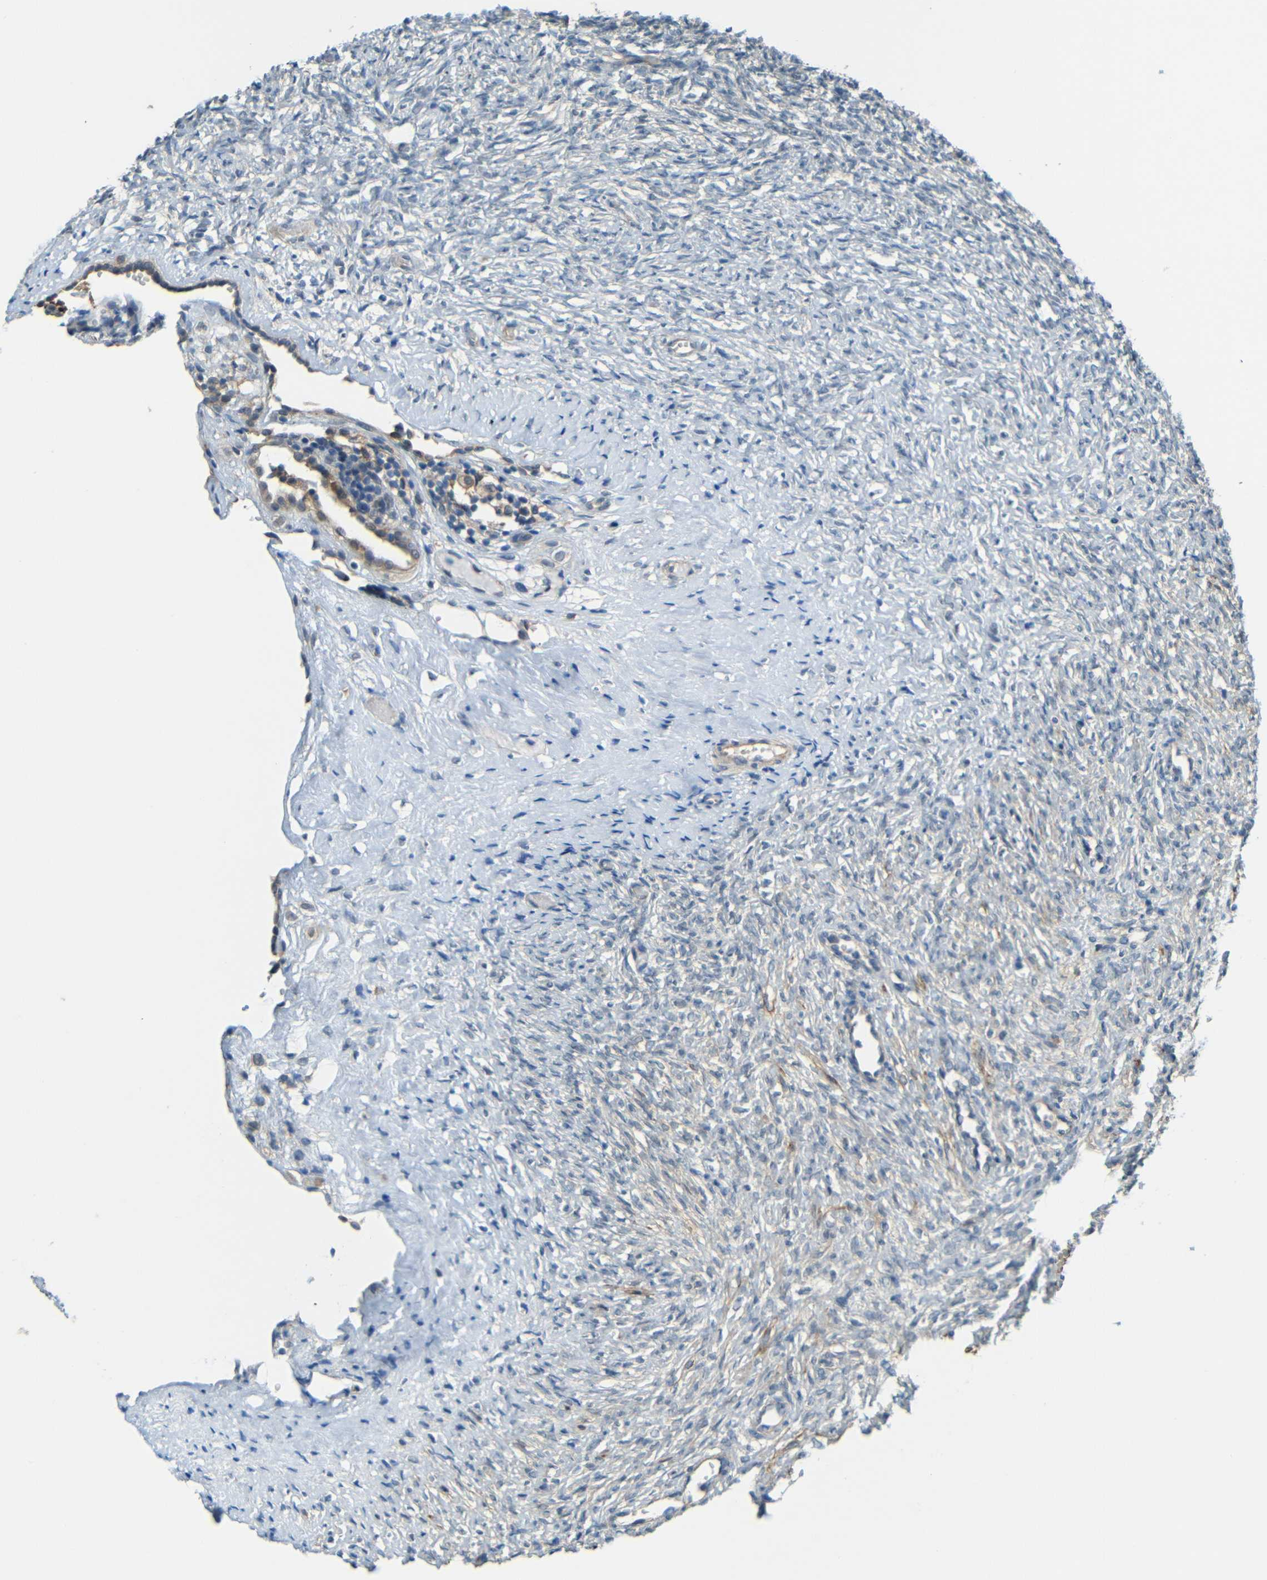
{"staining": {"intensity": "negative", "quantity": "none", "location": "none"}, "tissue": "ovary", "cell_type": "Ovarian stroma cells", "image_type": "normal", "snomed": [{"axis": "morphology", "description": "Normal tissue, NOS"}, {"axis": "topography", "description": "Ovary"}], "caption": "Immunohistochemistry of unremarkable human ovary exhibits no staining in ovarian stroma cells. (DAB immunohistochemistry (IHC) visualized using brightfield microscopy, high magnification).", "gene": "FNDC3A", "patient": {"sex": "female", "age": 35}}